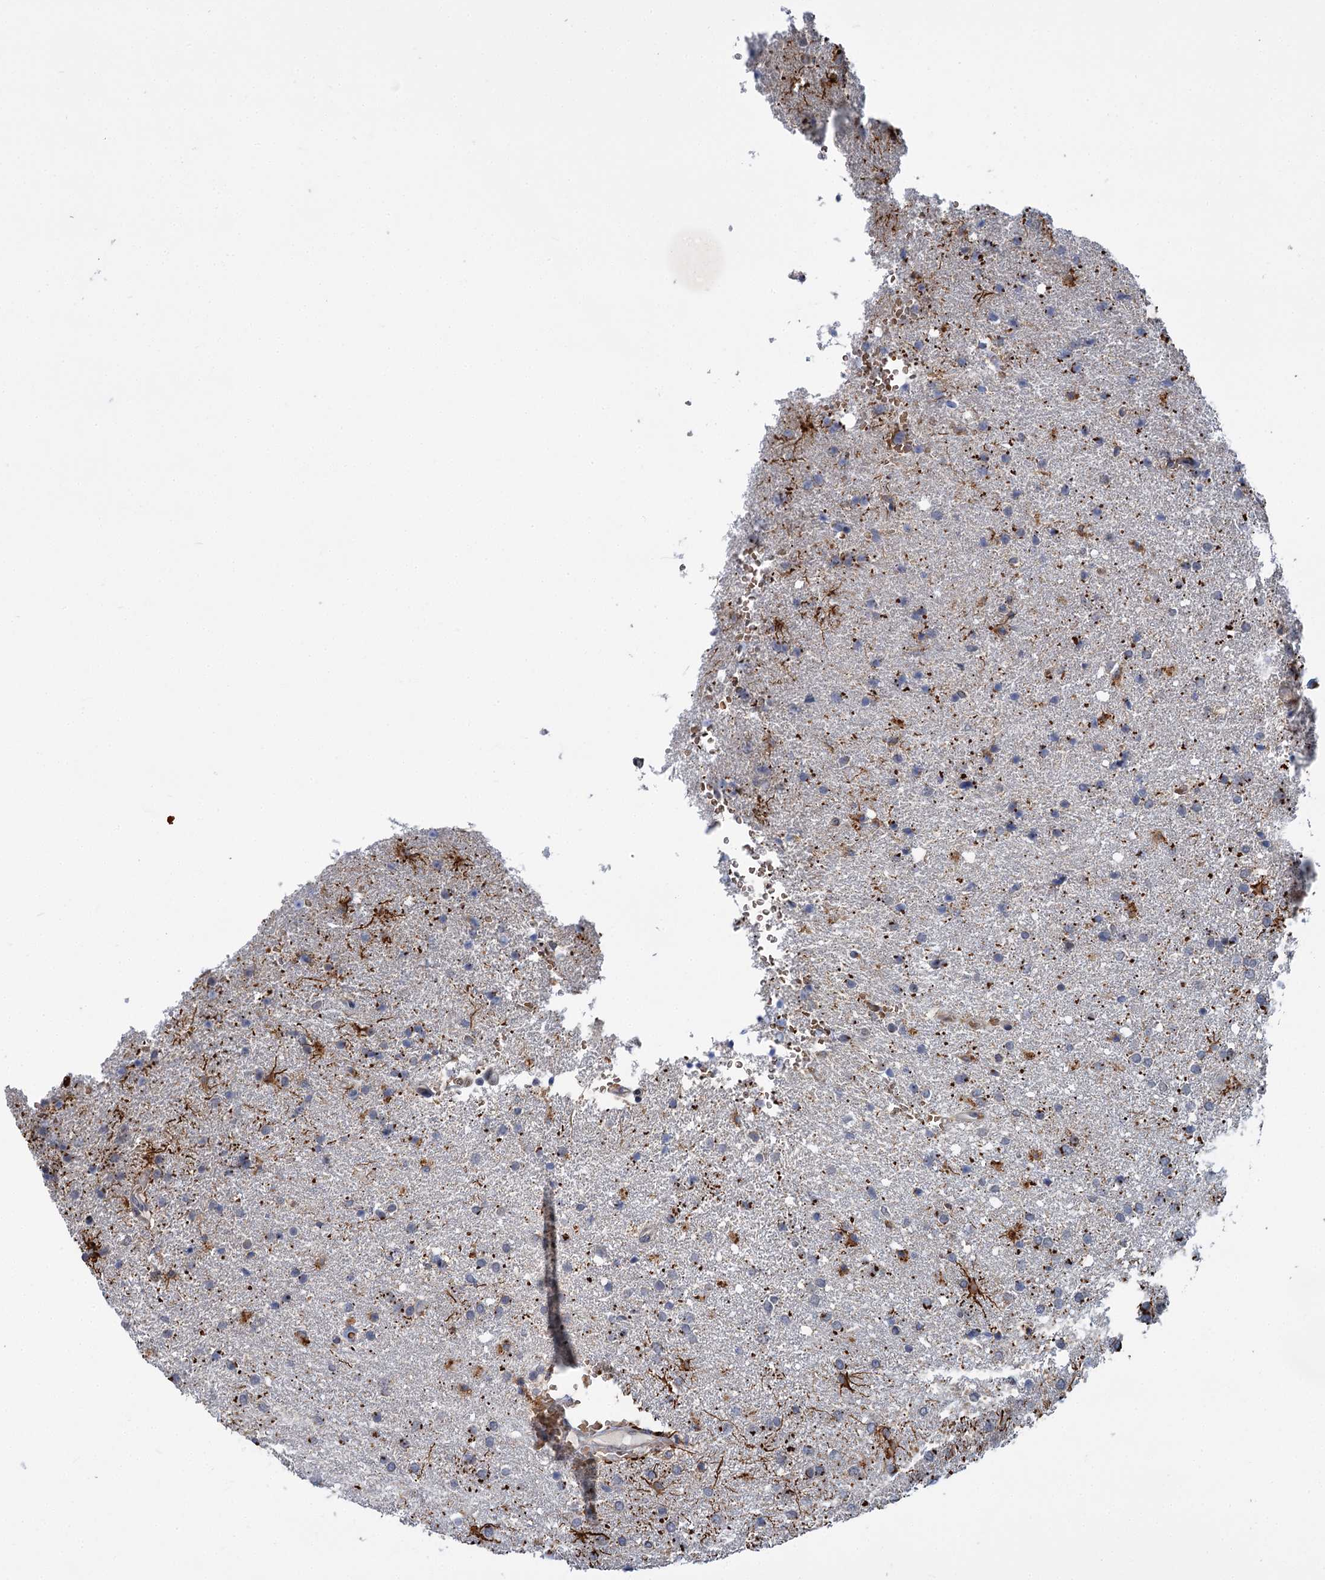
{"staining": {"intensity": "negative", "quantity": "none", "location": "none"}, "tissue": "glioma", "cell_type": "Tumor cells", "image_type": "cancer", "snomed": [{"axis": "morphology", "description": "Glioma, malignant, High grade"}, {"axis": "topography", "description": "Brain"}], "caption": "IHC photomicrograph of neoplastic tissue: human glioma stained with DAB (3,3'-diaminobenzidine) exhibits no significant protein staining in tumor cells.", "gene": "APBA2", "patient": {"sex": "male", "age": 72}}